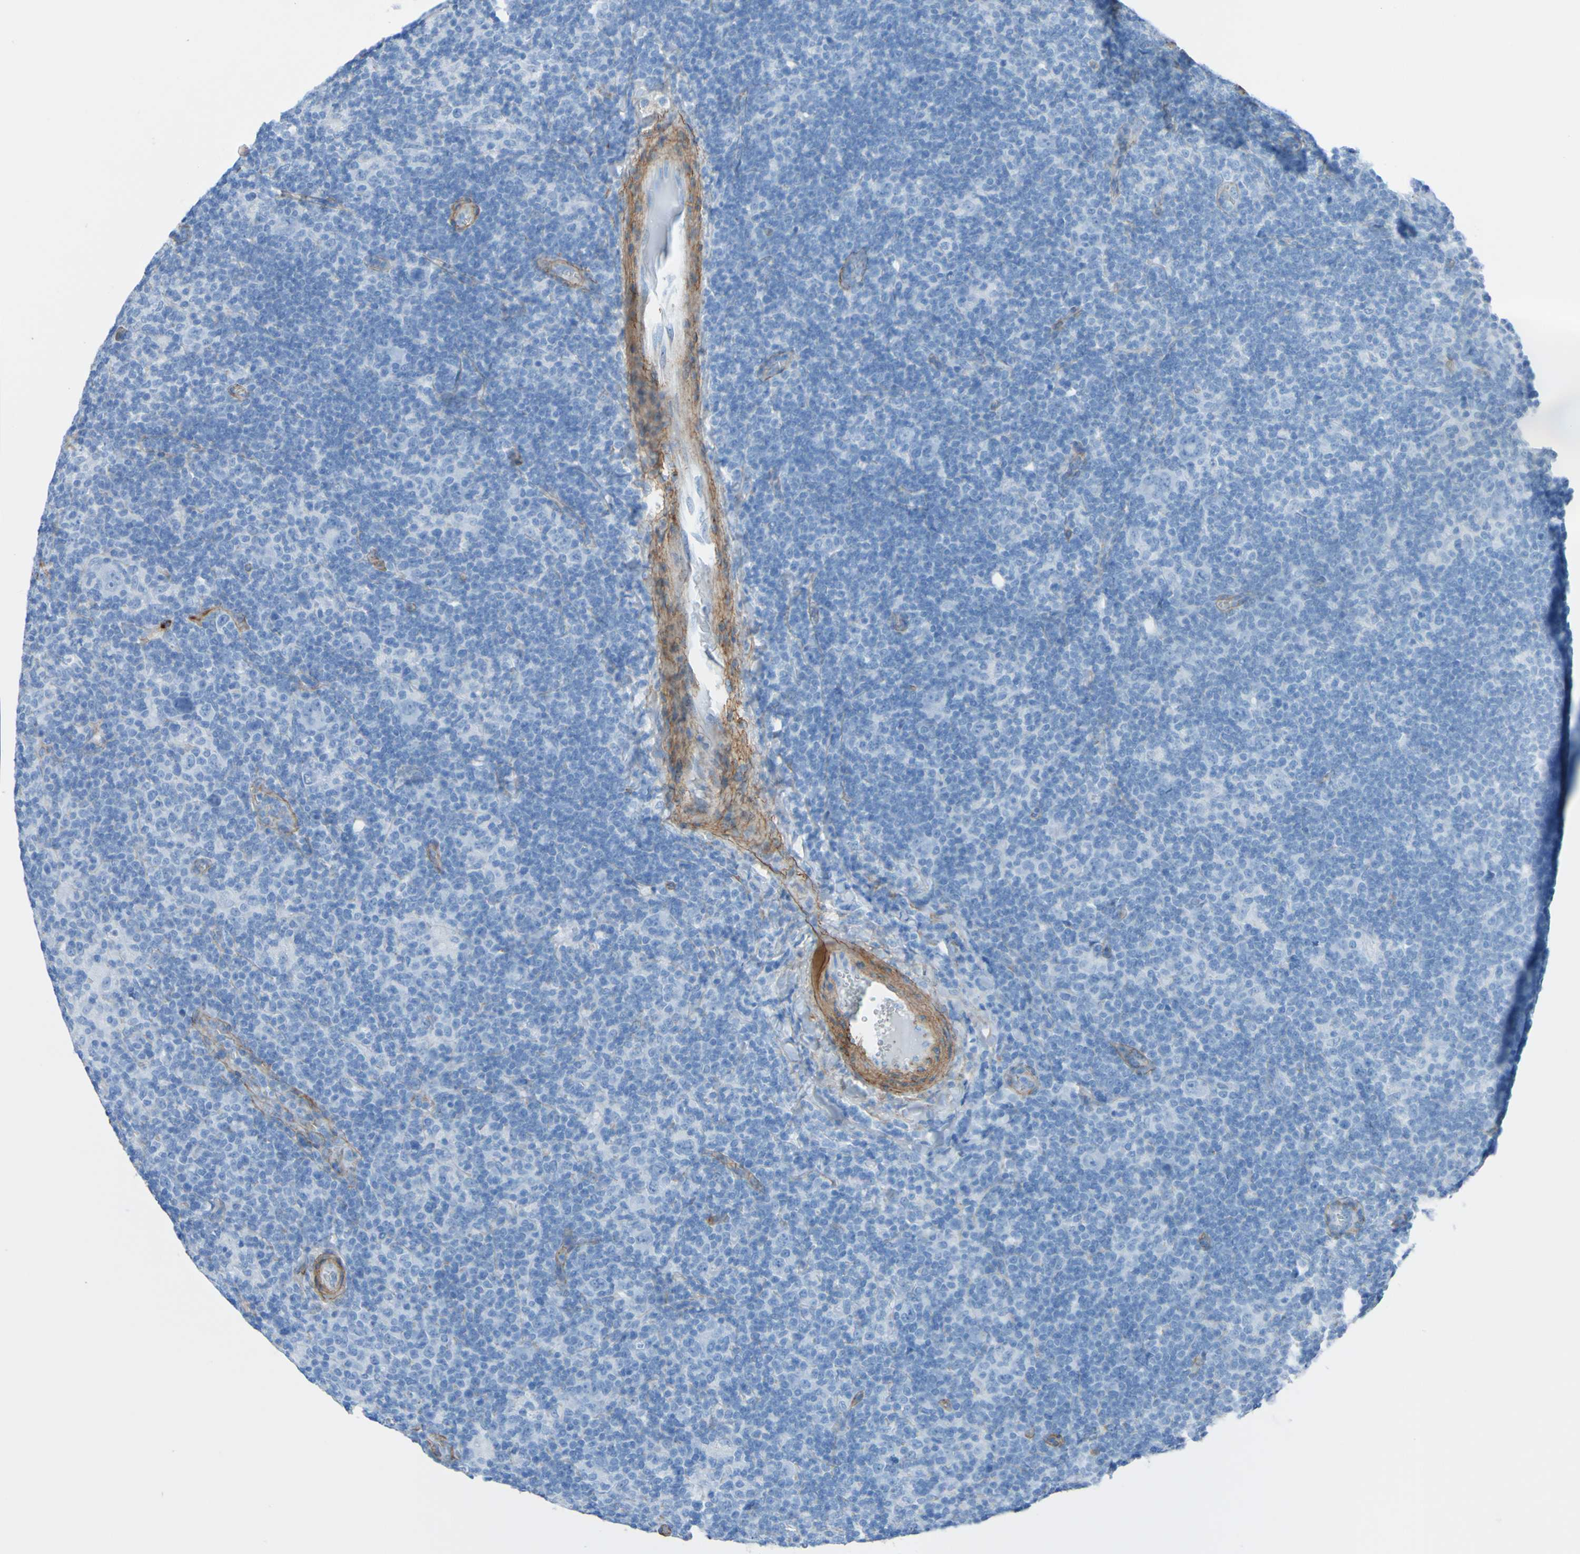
{"staining": {"intensity": "negative", "quantity": "none", "location": "none"}, "tissue": "lymphoma", "cell_type": "Tumor cells", "image_type": "cancer", "snomed": [{"axis": "morphology", "description": "Hodgkin's disease, NOS"}, {"axis": "topography", "description": "Lymph node"}], "caption": "Tumor cells are negative for brown protein staining in Hodgkin's disease.", "gene": "COL4A2", "patient": {"sex": "female", "age": 57}}